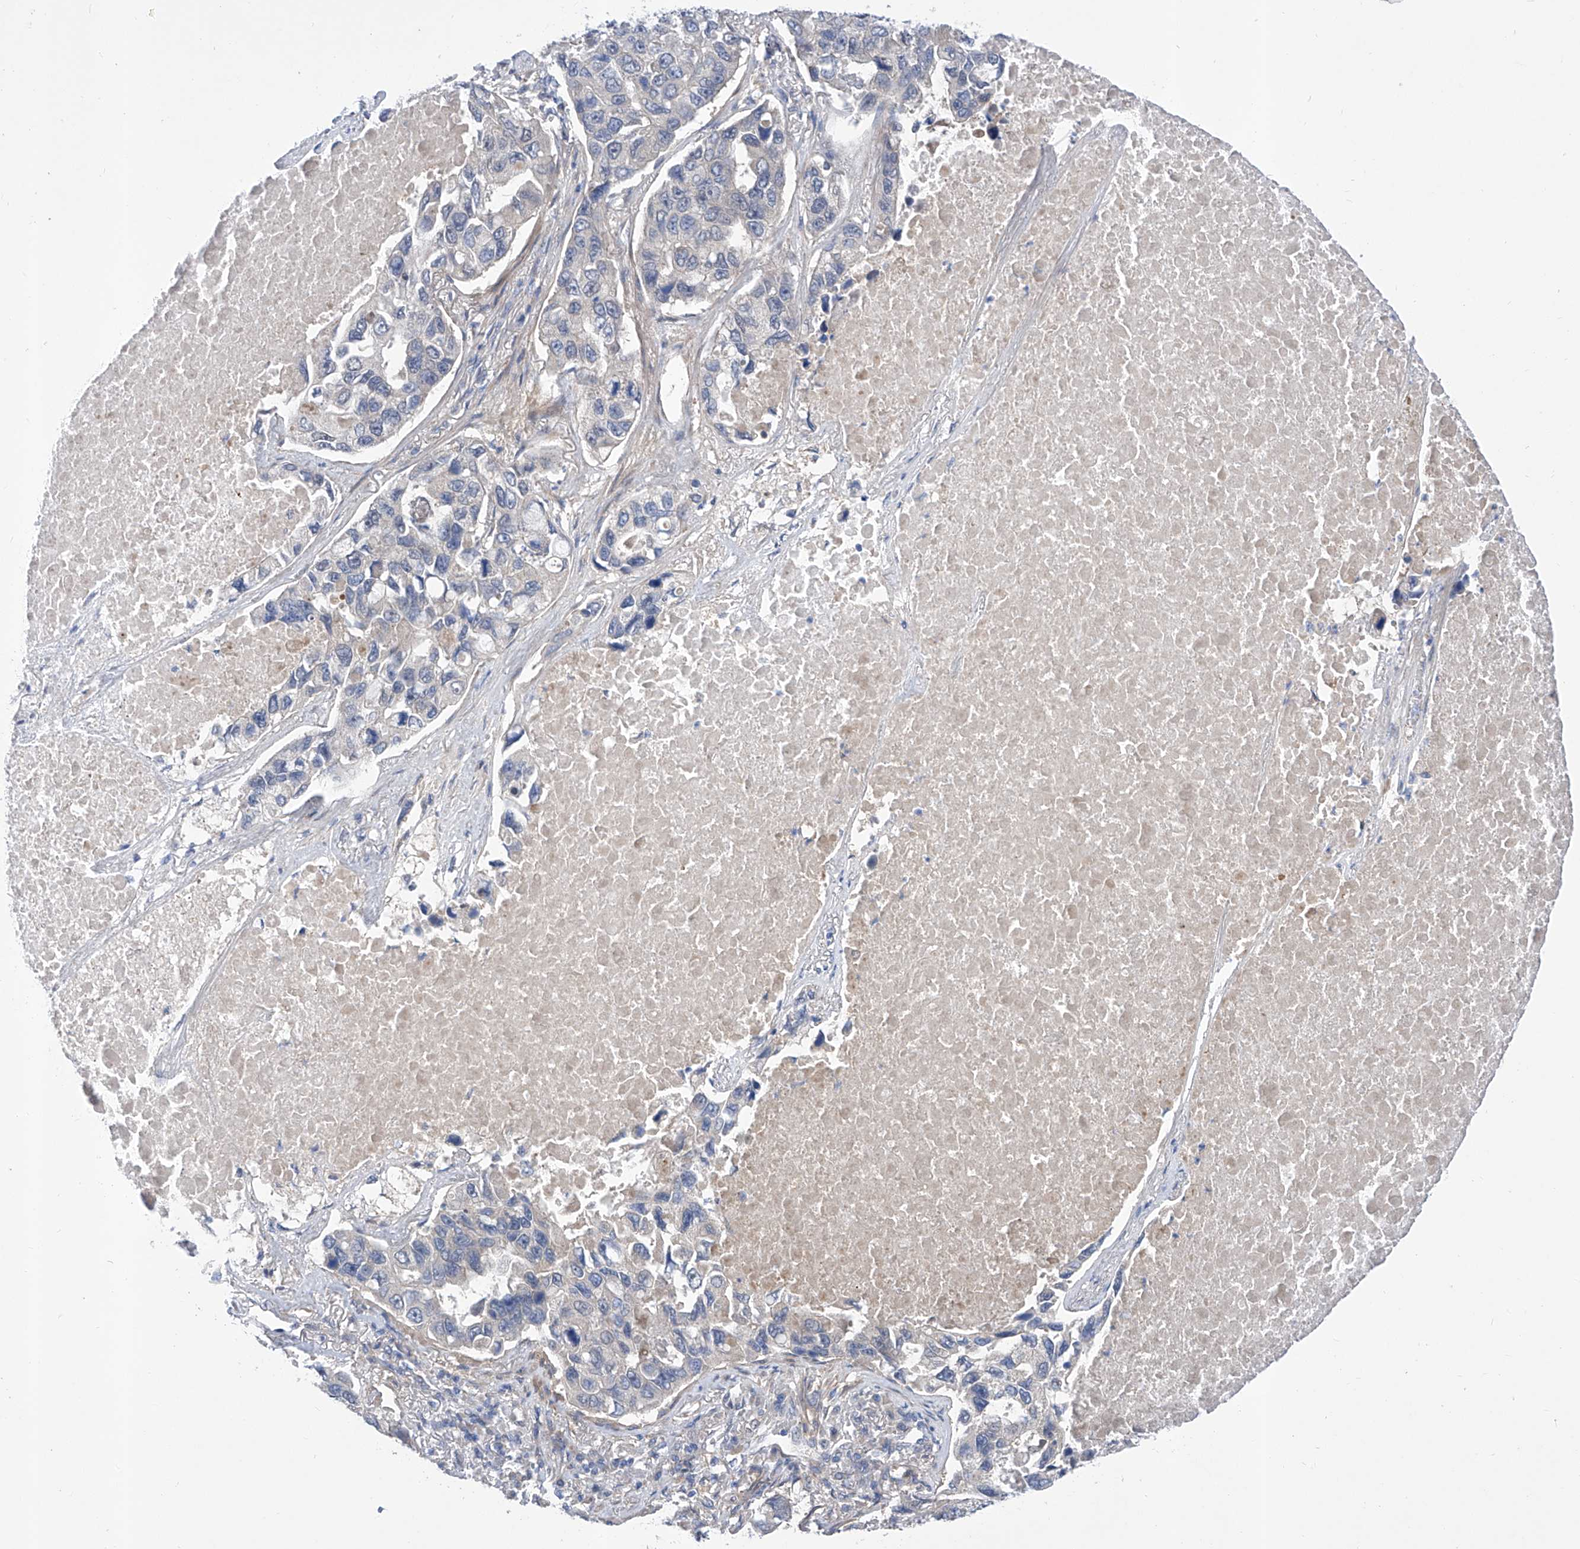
{"staining": {"intensity": "negative", "quantity": "none", "location": "none"}, "tissue": "lung cancer", "cell_type": "Tumor cells", "image_type": "cancer", "snomed": [{"axis": "morphology", "description": "Adenocarcinoma, NOS"}, {"axis": "topography", "description": "Lung"}], "caption": "The image shows no staining of tumor cells in lung adenocarcinoma. (DAB (3,3'-diaminobenzidine) IHC visualized using brightfield microscopy, high magnification).", "gene": "SRBD1", "patient": {"sex": "male", "age": 64}}